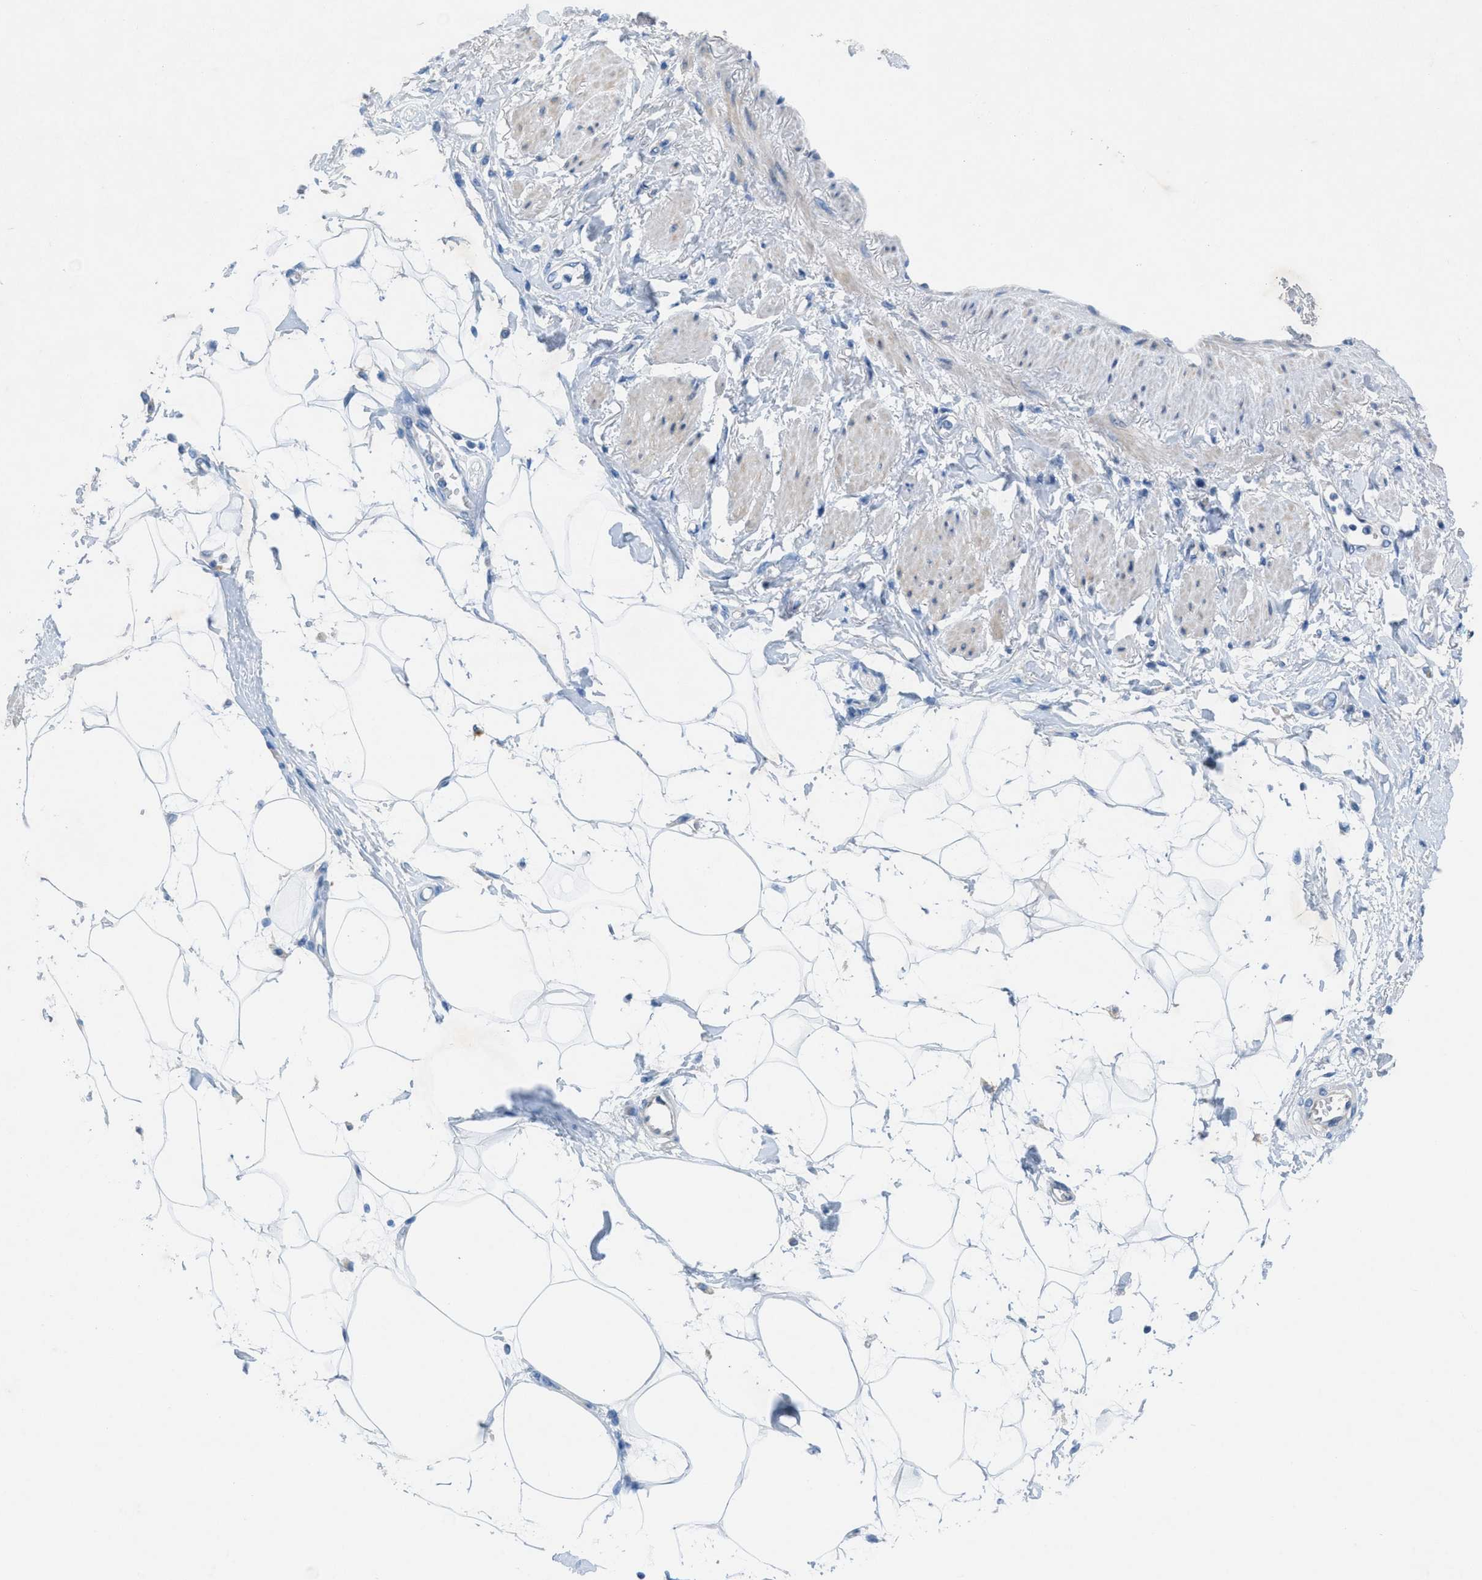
{"staining": {"intensity": "negative", "quantity": "none", "location": "none"}, "tissue": "adipose tissue", "cell_type": "Adipocytes", "image_type": "normal", "snomed": [{"axis": "morphology", "description": "Normal tissue, NOS"}, {"axis": "morphology", "description": "Adenocarcinoma, NOS"}, {"axis": "topography", "description": "Duodenum"}, {"axis": "topography", "description": "Peripheral nerve tissue"}], "caption": "Micrograph shows no significant protein expression in adipocytes of normal adipose tissue.", "gene": "GALNT17", "patient": {"sex": "female", "age": 60}}